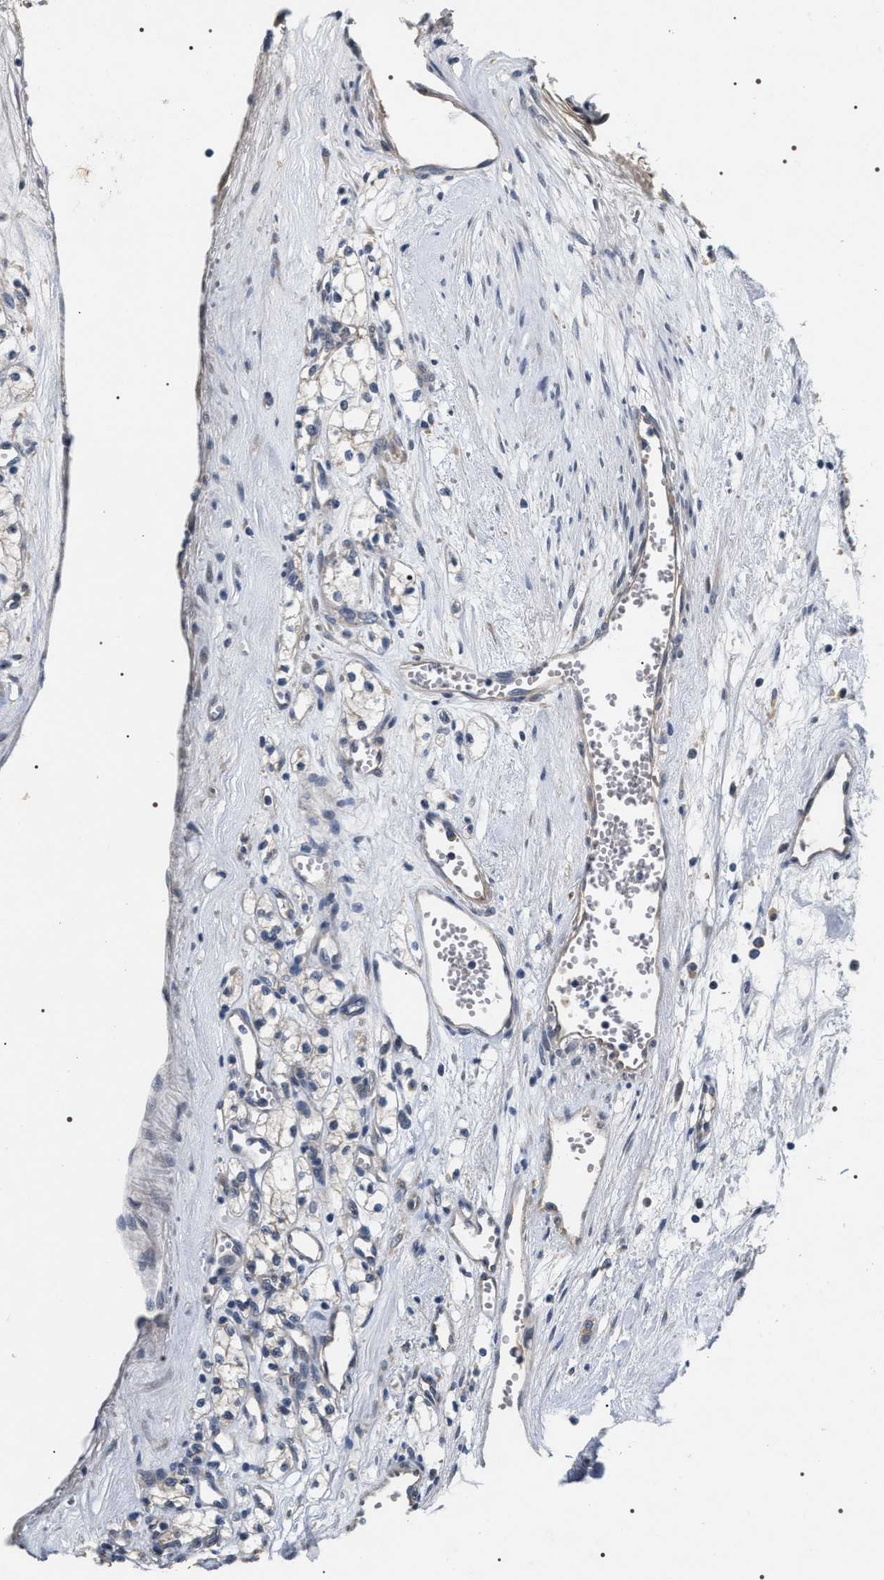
{"staining": {"intensity": "negative", "quantity": "none", "location": "none"}, "tissue": "renal cancer", "cell_type": "Tumor cells", "image_type": "cancer", "snomed": [{"axis": "morphology", "description": "Adenocarcinoma, NOS"}, {"axis": "topography", "description": "Kidney"}], "caption": "Tumor cells show no significant positivity in renal adenocarcinoma.", "gene": "IFT81", "patient": {"sex": "male", "age": 59}}